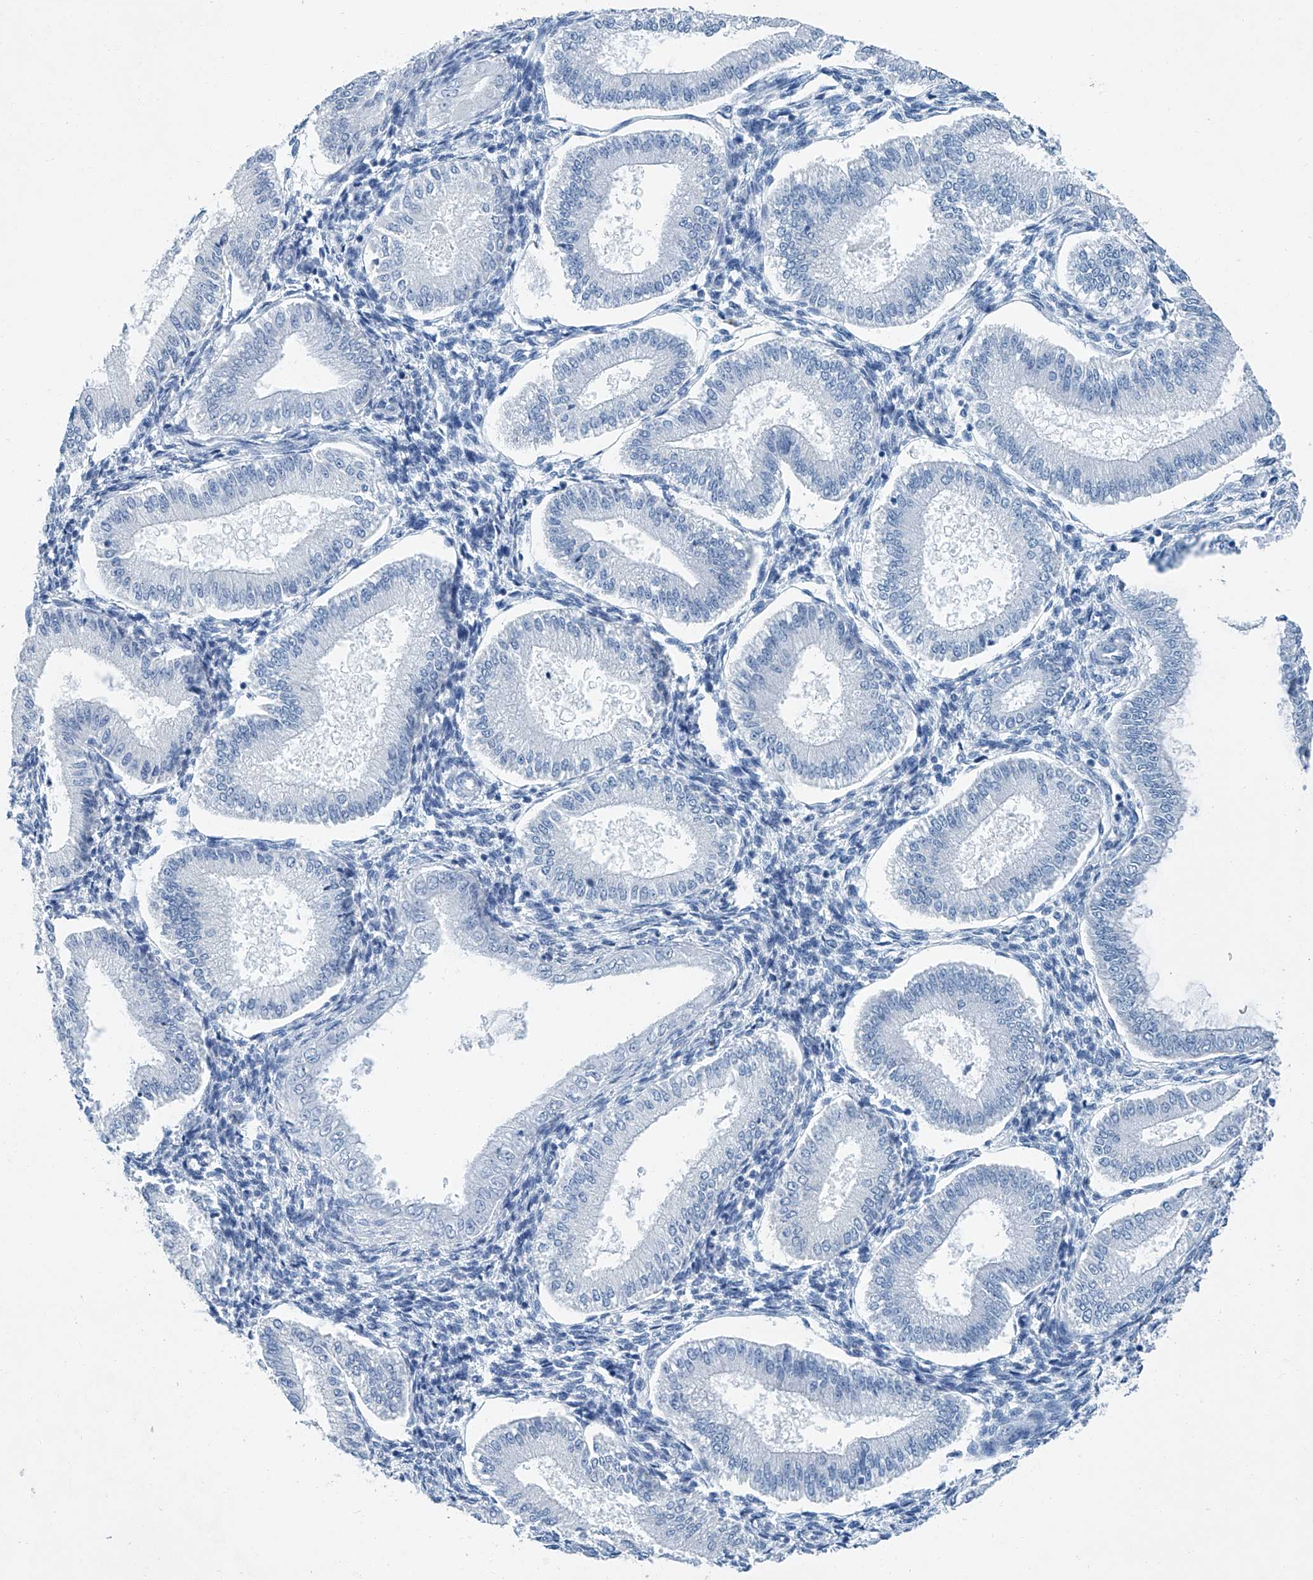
{"staining": {"intensity": "negative", "quantity": "none", "location": "none"}, "tissue": "endometrium", "cell_type": "Cells in endometrial stroma", "image_type": "normal", "snomed": [{"axis": "morphology", "description": "Normal tissue, NOS"}, {"axis": "topography", "description": "Endometrium"}], "caption": "This is an IHC image of unremarkable endometrium. There is no positivity in cells in endometrial stroma.", "gene": "CYP2A7", "patient": {"sex": "female", "age": 39}}